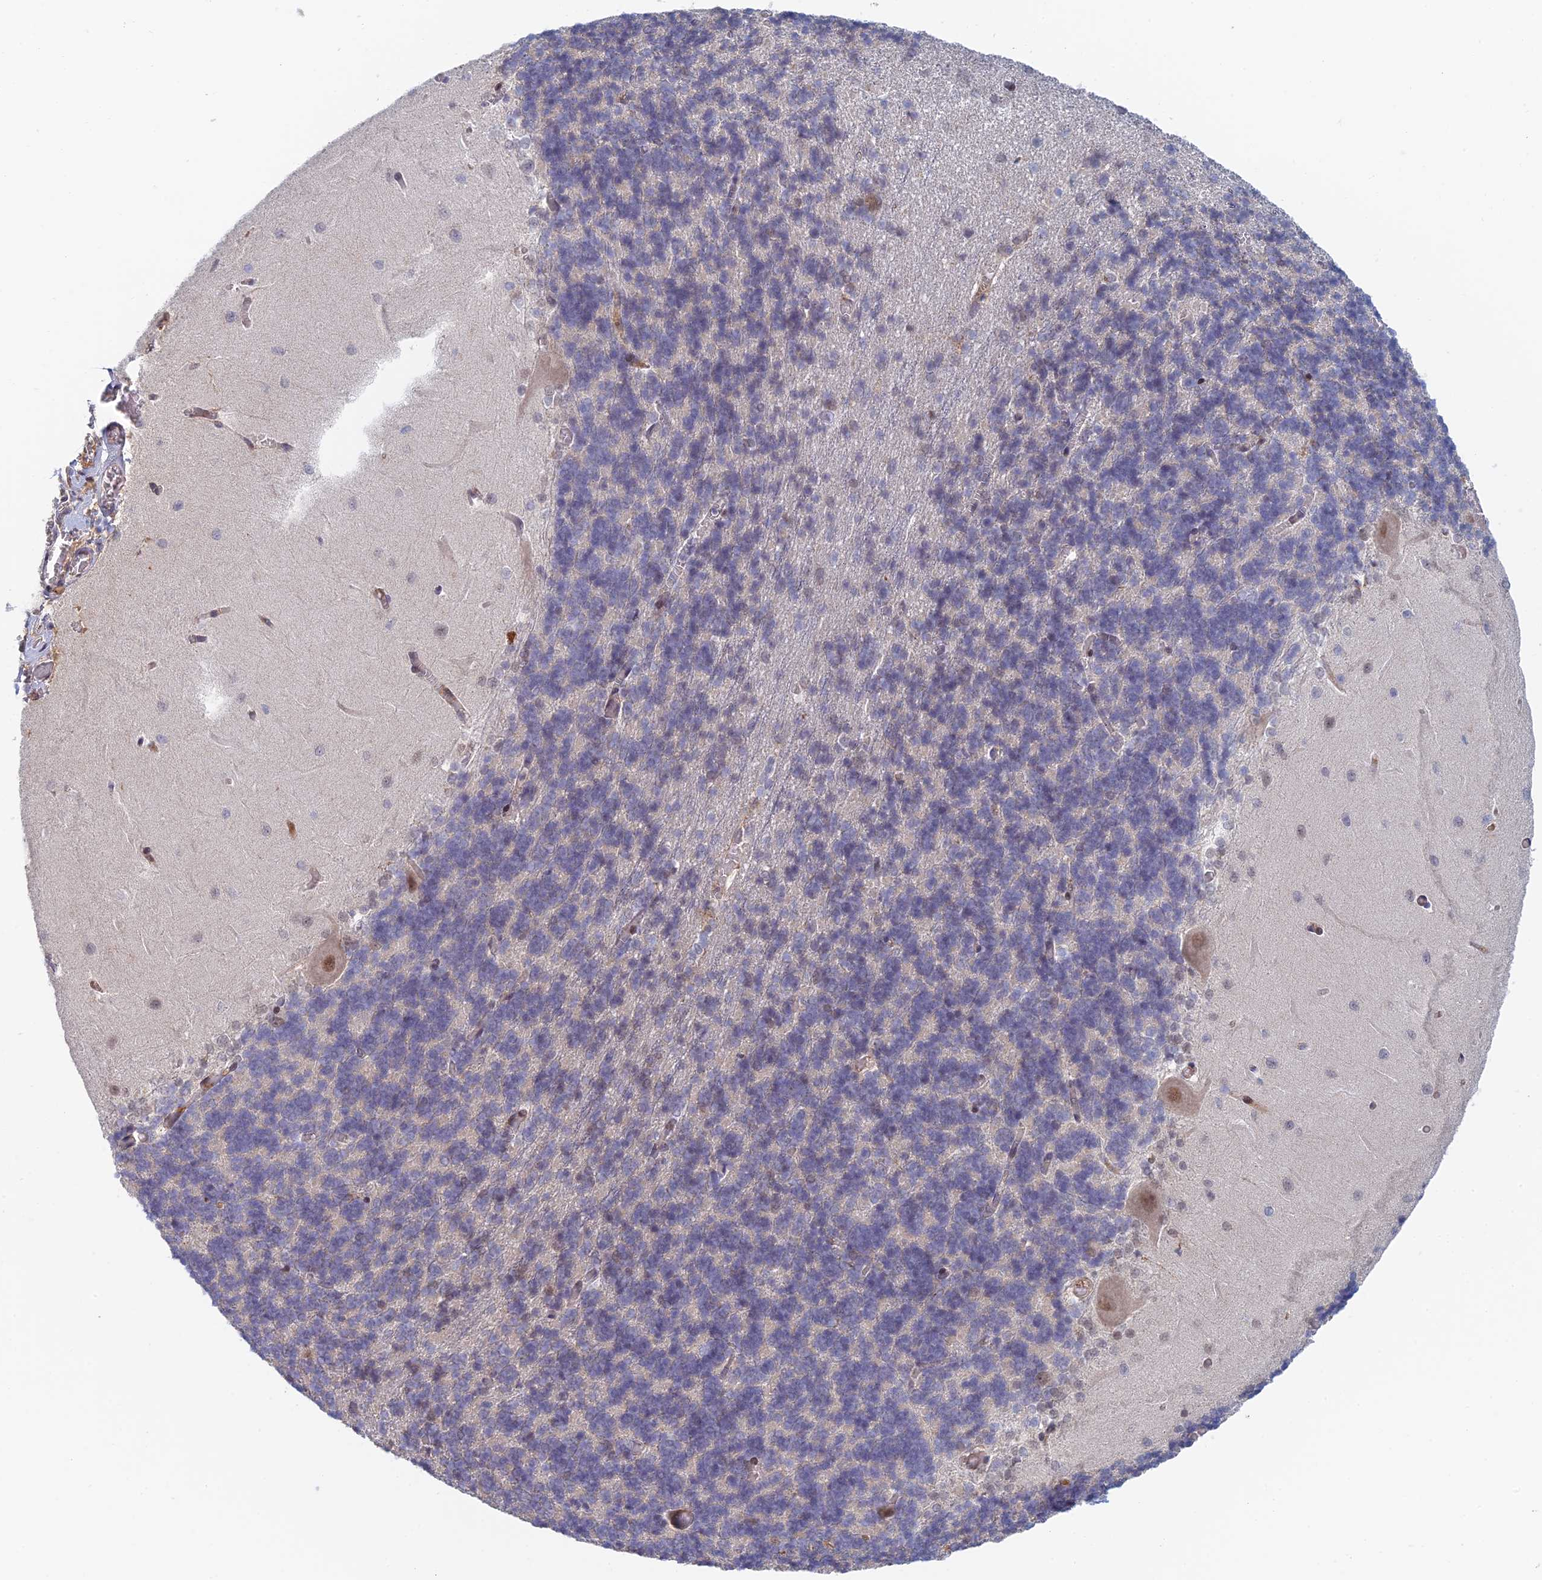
{"staining": {"intensity": "weak", "quantity": "<25%", "location": "nuclear"}, "tissue": "cerebellum", "cell_type": "Cells in granular layer", "image_type": "normal", "snomed": [{"axis": "morphology", "description": "Normal tissue, NOS"}, {"axis": "topography", "description": "Cerebellum"}], "caption": "IHC of benign cerebellum shows no positivity in cells in granular layer.", "gene": "ZUP1", "patient": {"sex": "male", "age": 37}}